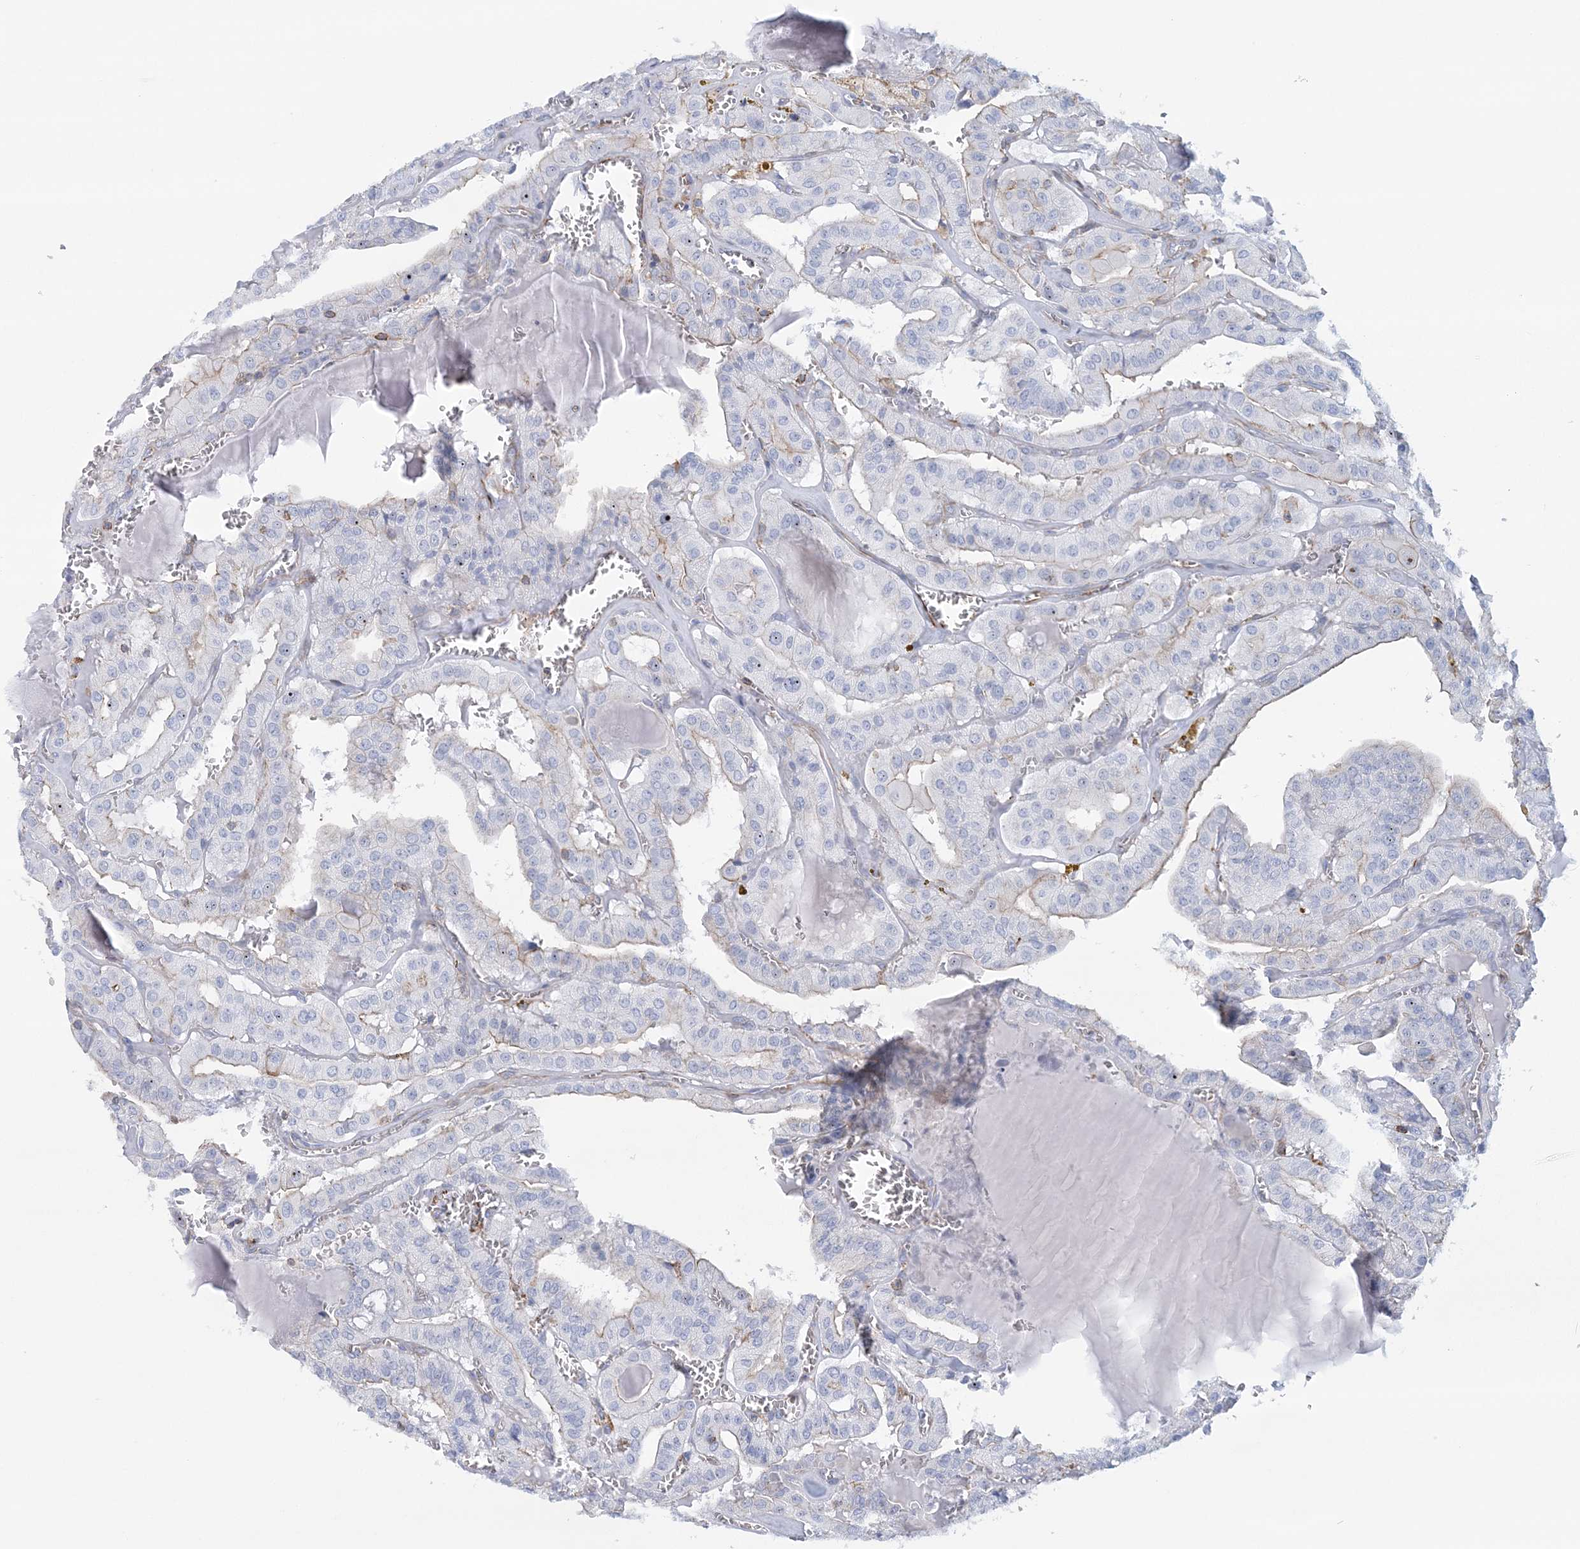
{"staining": {"intensity": "negative", "quantity": "none", "location": "none"}, "tissue": "thyroid cancer", "cell_type": "Tumor cells", "image_type": "cancer", "snomed": [{"axis": "morphology", "description": "Papillary adenocarcinoma, NOS"}, {"axis": "topography", "description": "Thyroid gland"}], "caption": "Immunohistochemistry (IHC) histopathology image of neoplastic tissue: human thyroid cancer (papillary adenocarcinoma) stained with DAB displays no significant protein staining in tumor cells.", "gene": "C11orf21", "patient": {"sex": "male", "age": 52}}